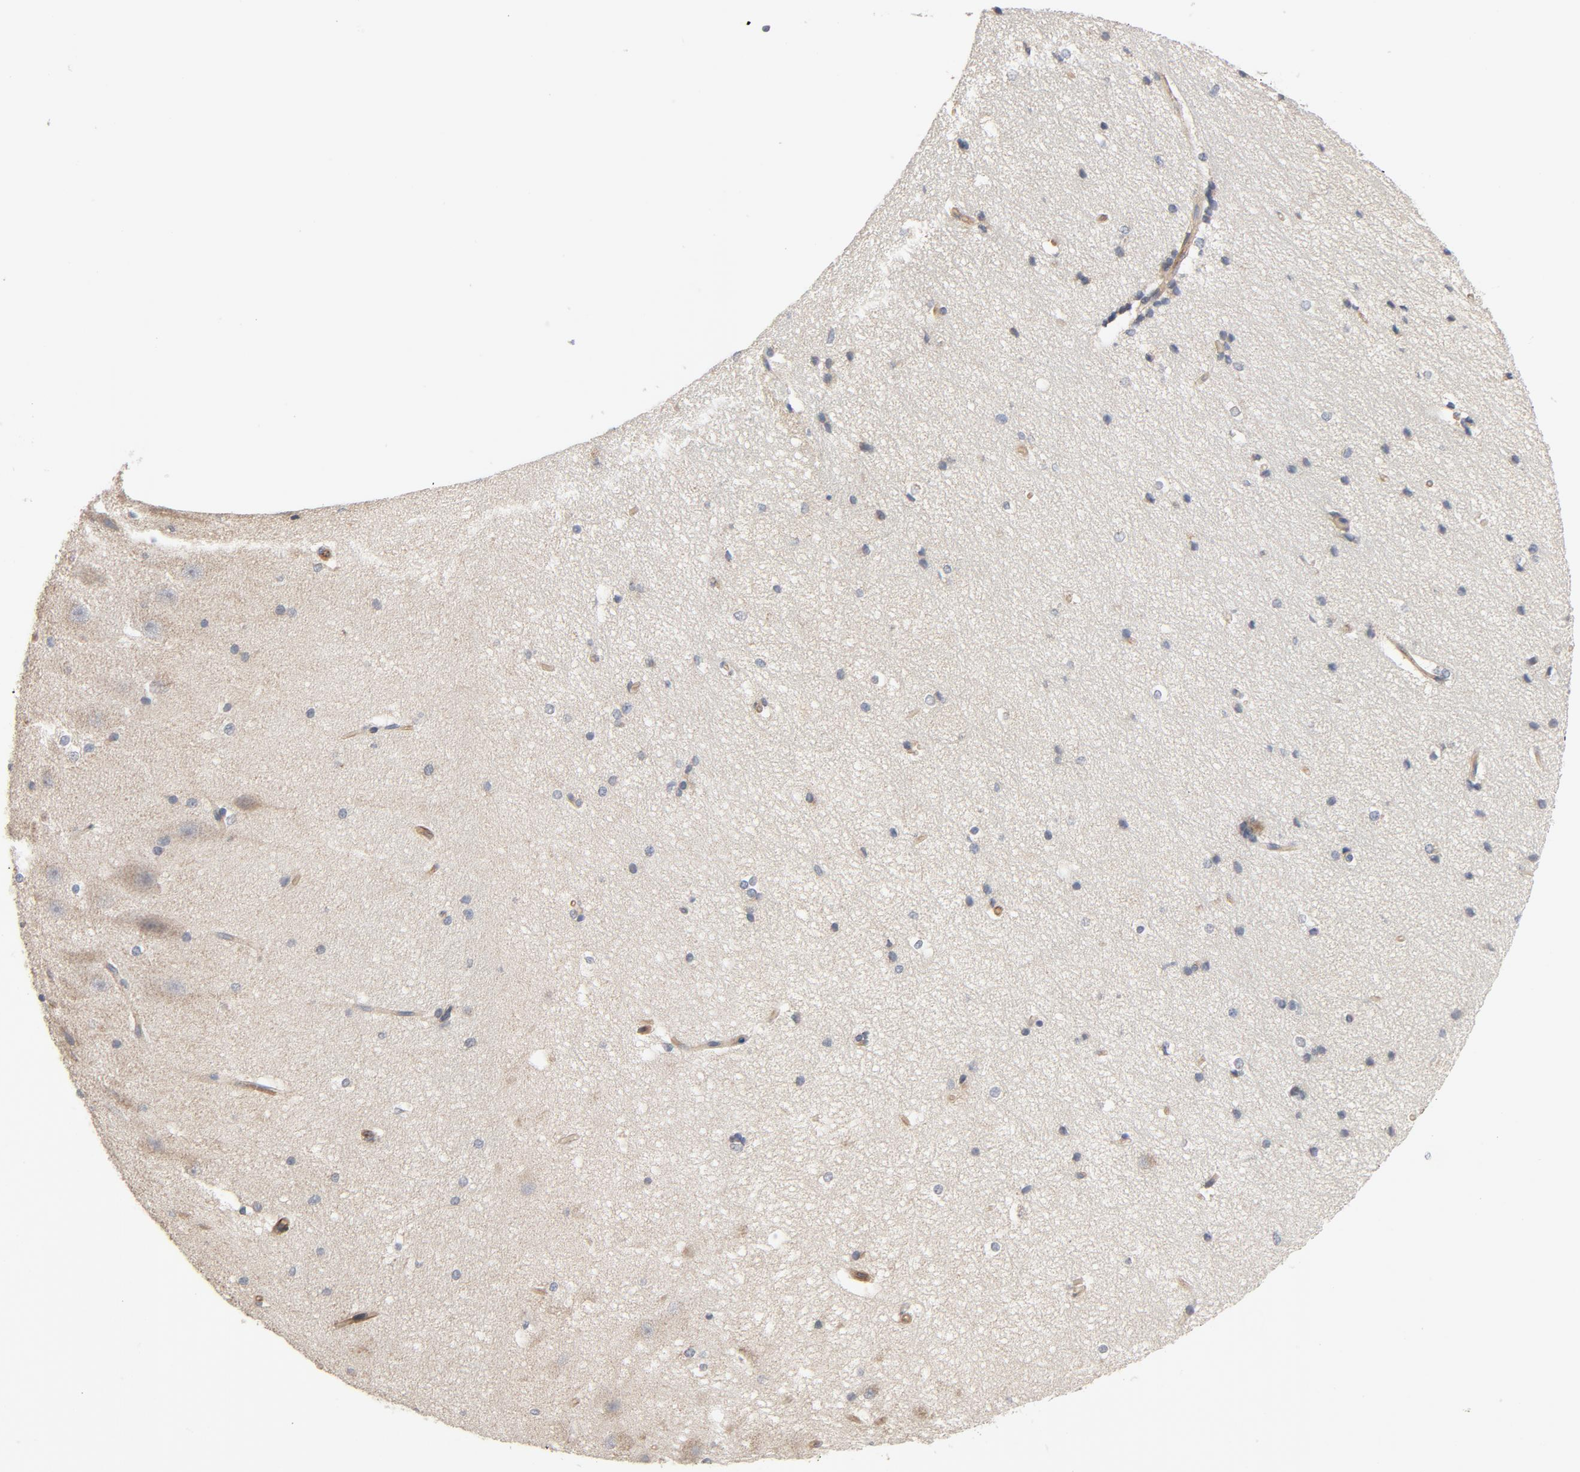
{"staining": {"intensity": "negative", "quantity": "none", "location": "none"}, "tissue": "hippocampus", "cell_type": "Glial cells", "image_type": "normal", "snomed": [{"axis": "morphology", "description": "Normal tissue, NOS"}, {"axis": "topography", "description": "Hippocampus"}], "caption": "The micrograph exhibits no significant expression in glial cells of hippocampus.", "gene": "TRIOBP", "patient": {"sex": "female", "age": 19}}